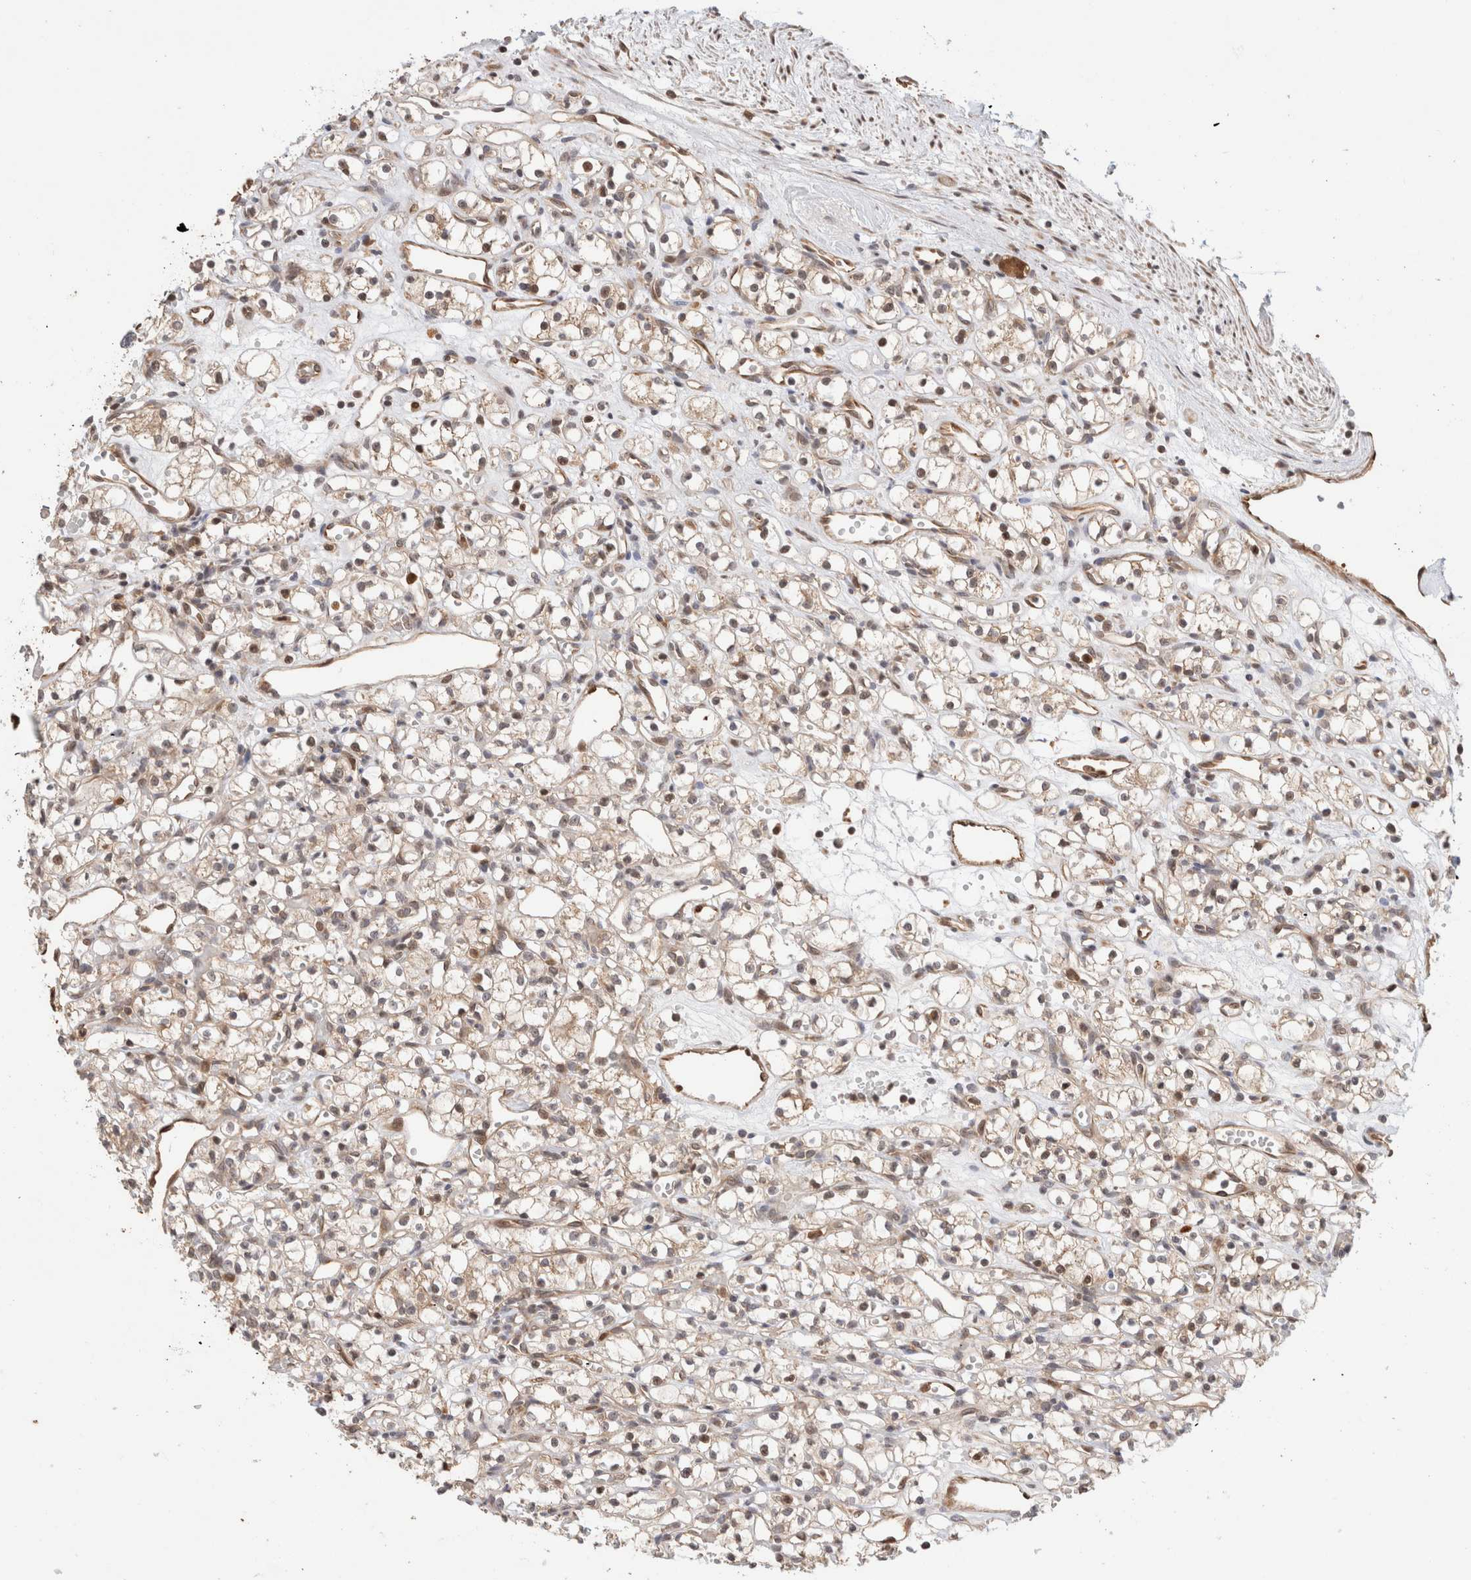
{"staining": {"intensity": "weak", "quantity": "<25%", "location": "cytoplasmic/membranous,nuclear"}, "tissue": "renal cancer", "cell_type": "Tumor cells", "image_type": "cancer", "snomed": [{"axis": "morphology", "description": "Adenocarcinoma, NOS"}, {"axis": "topography", "description": "Kidney"}], "caption": "Renal adenocarcinoma was stained to show a protein in brown. There is no significant positivity in tumor cells.", "gene": "OTUD6B", "patient": {"sex": "female", "age": 59}}